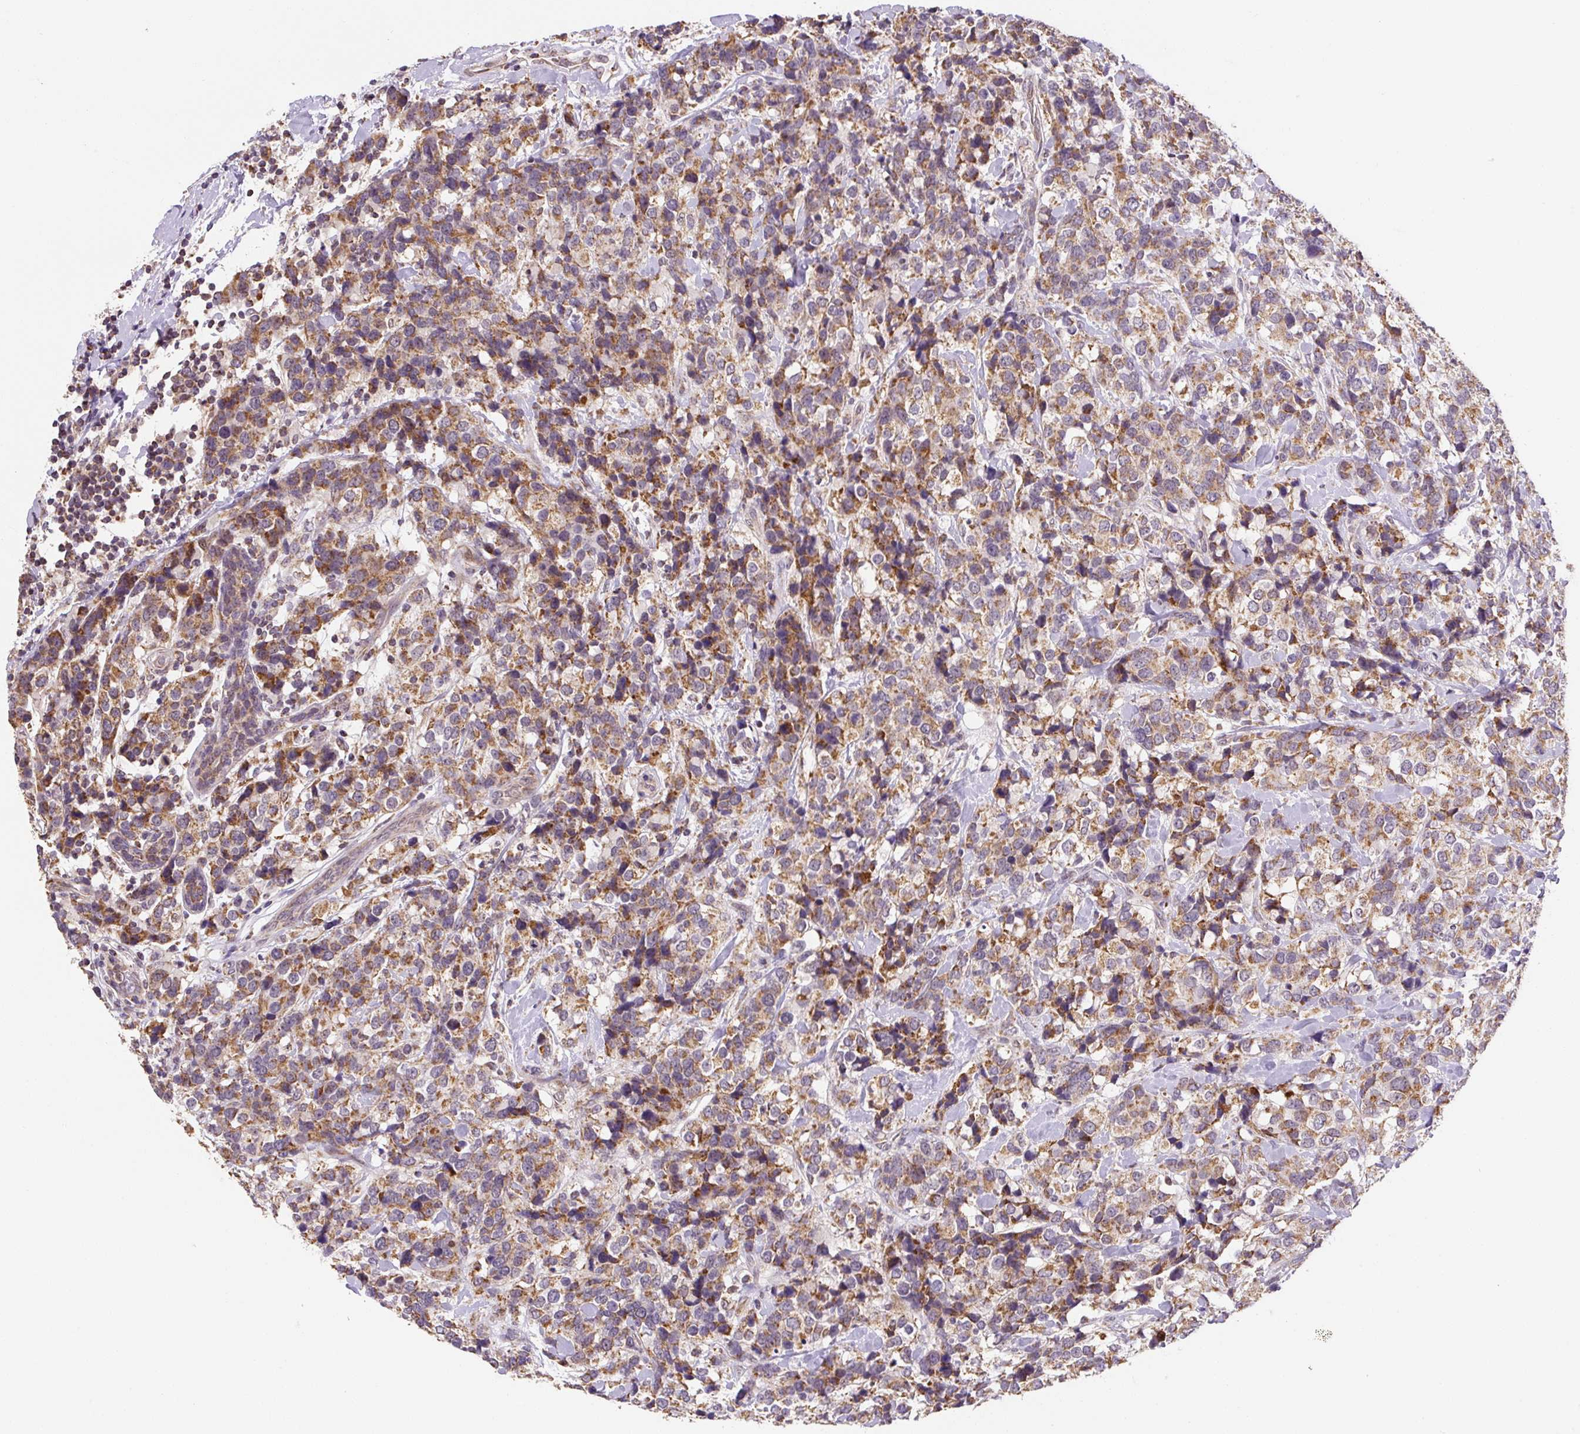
{"staining": {"intensity": "moderate", "quantity": ">75%", "location": "cytoplasmic/membranous"}, "tissue": "breast cancer", "cell_type": "Tumor cells", "image_type": "cancer", "snomed": [{"axis": "morphology", "description": "Lobular carcinoma"}, {"axis": "topography", "description": "Breast"}], "caption": "IHC photomicrograph of neoplastic tissue: human lobular carcinoma (breast) stained using immunohistochemistry (IHC) demonstrates medium levels of moderate protein expression localized specifically in the cytoplasmic/membranous of tumor cells, appearing as a cytoplasmic/membranous brown color.", "gene": "MFSD9", "patient": {"sex": "female", "age": 59}}